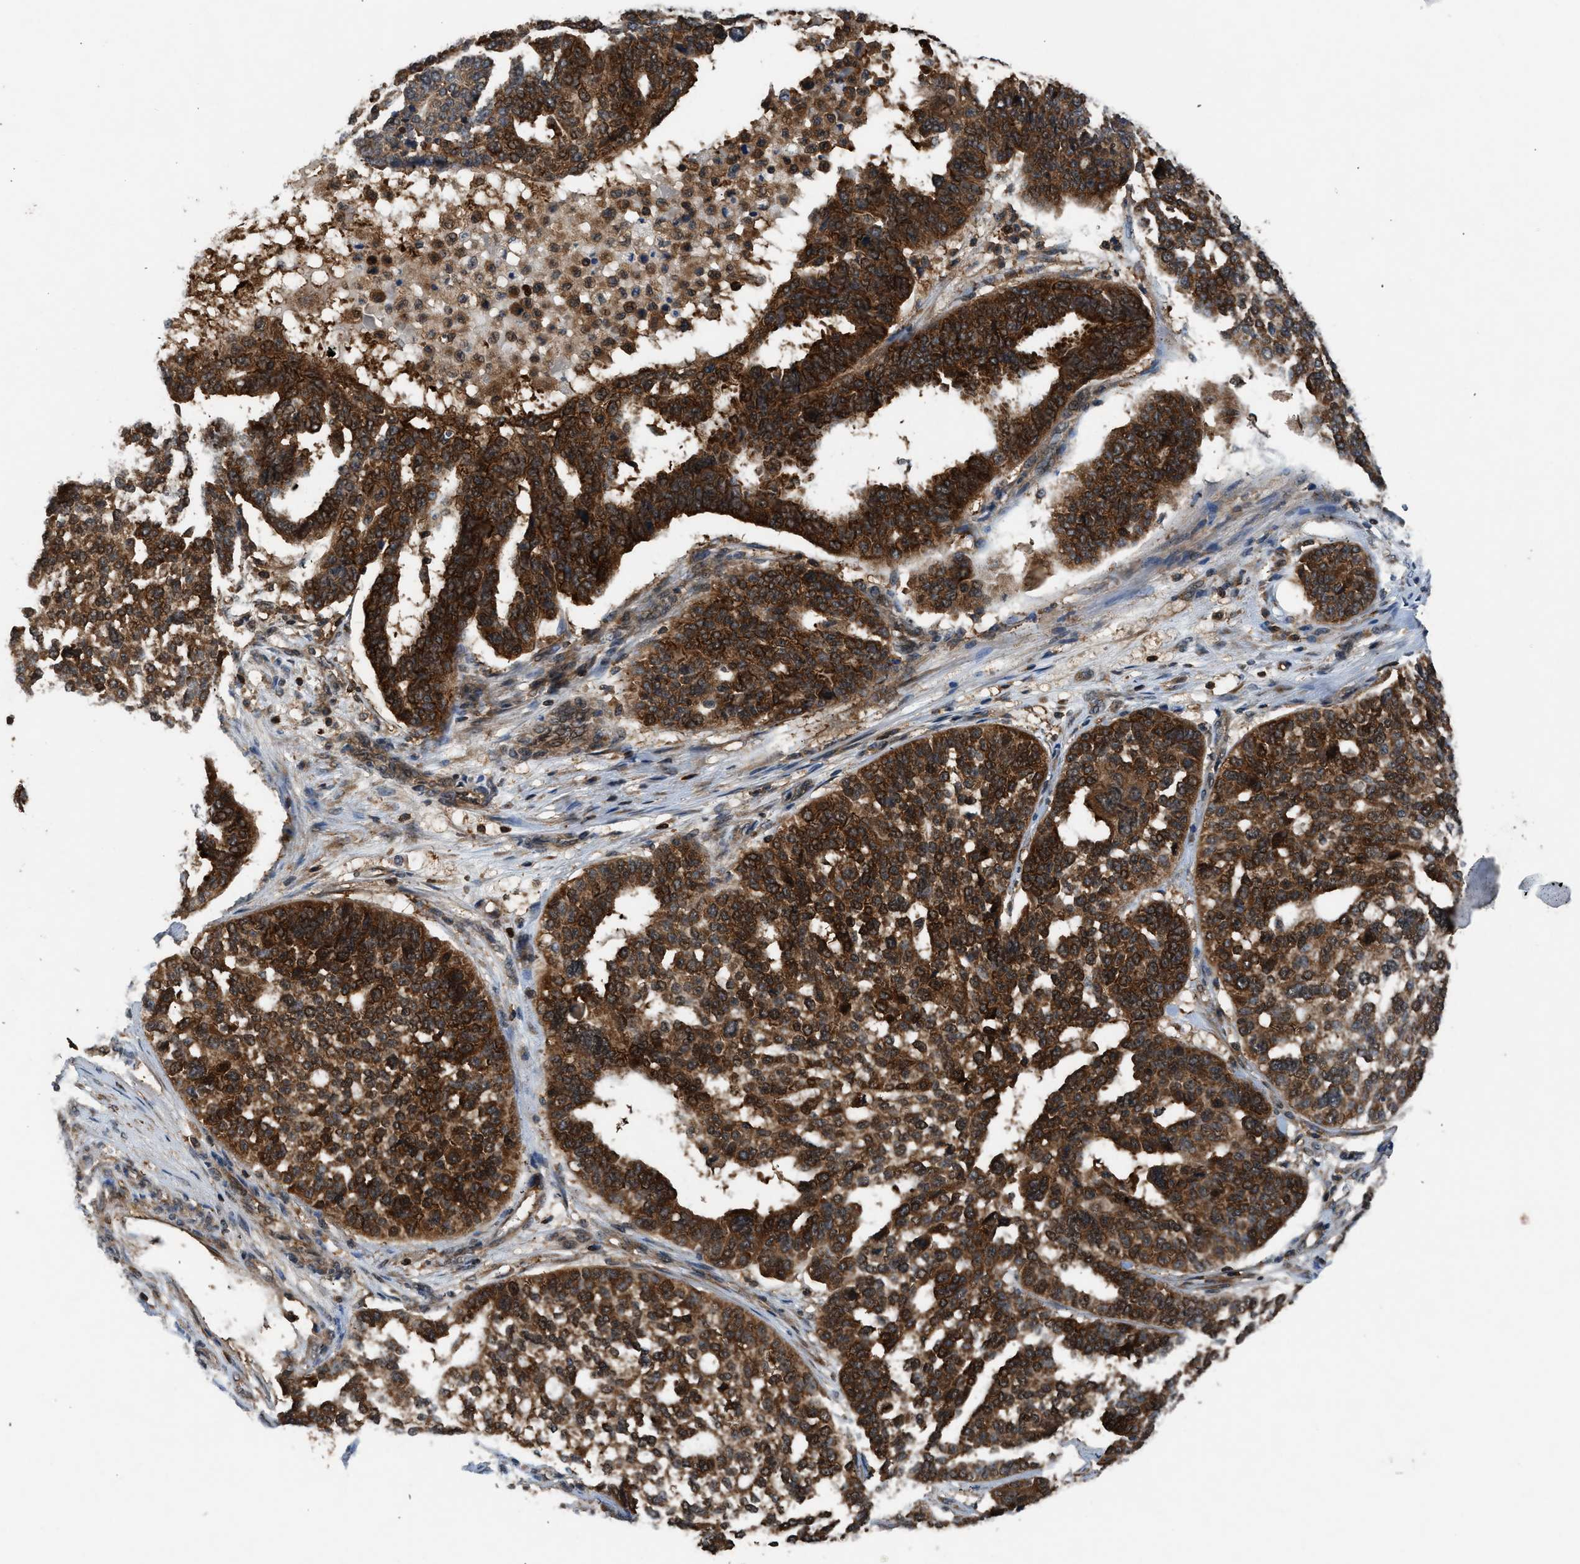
{"staining": {"intensity": "strong", "quantity": ">75%", "location": "cytoplasmic/membranous,nuclear"}, "tissue": "ovarian cancer", "cell_type": "Tumor cells", "image_type": "cancer", "snomed": [{"axis": "morphology", "description": "Cystadenocarcinoma, serous, NOS"}, {"axis": "topography", "description": "Ovary"}], "caption": "There is high levels of strong cytoplasmic/membranous and nuclear positivity in tumor cells of serous cystadenocarcinoma (ovarian), as demonstrated by immunohistochemical staining (brown color).", "gene": "OXSR1", "patient": {"sex": "female", "age": 59}}